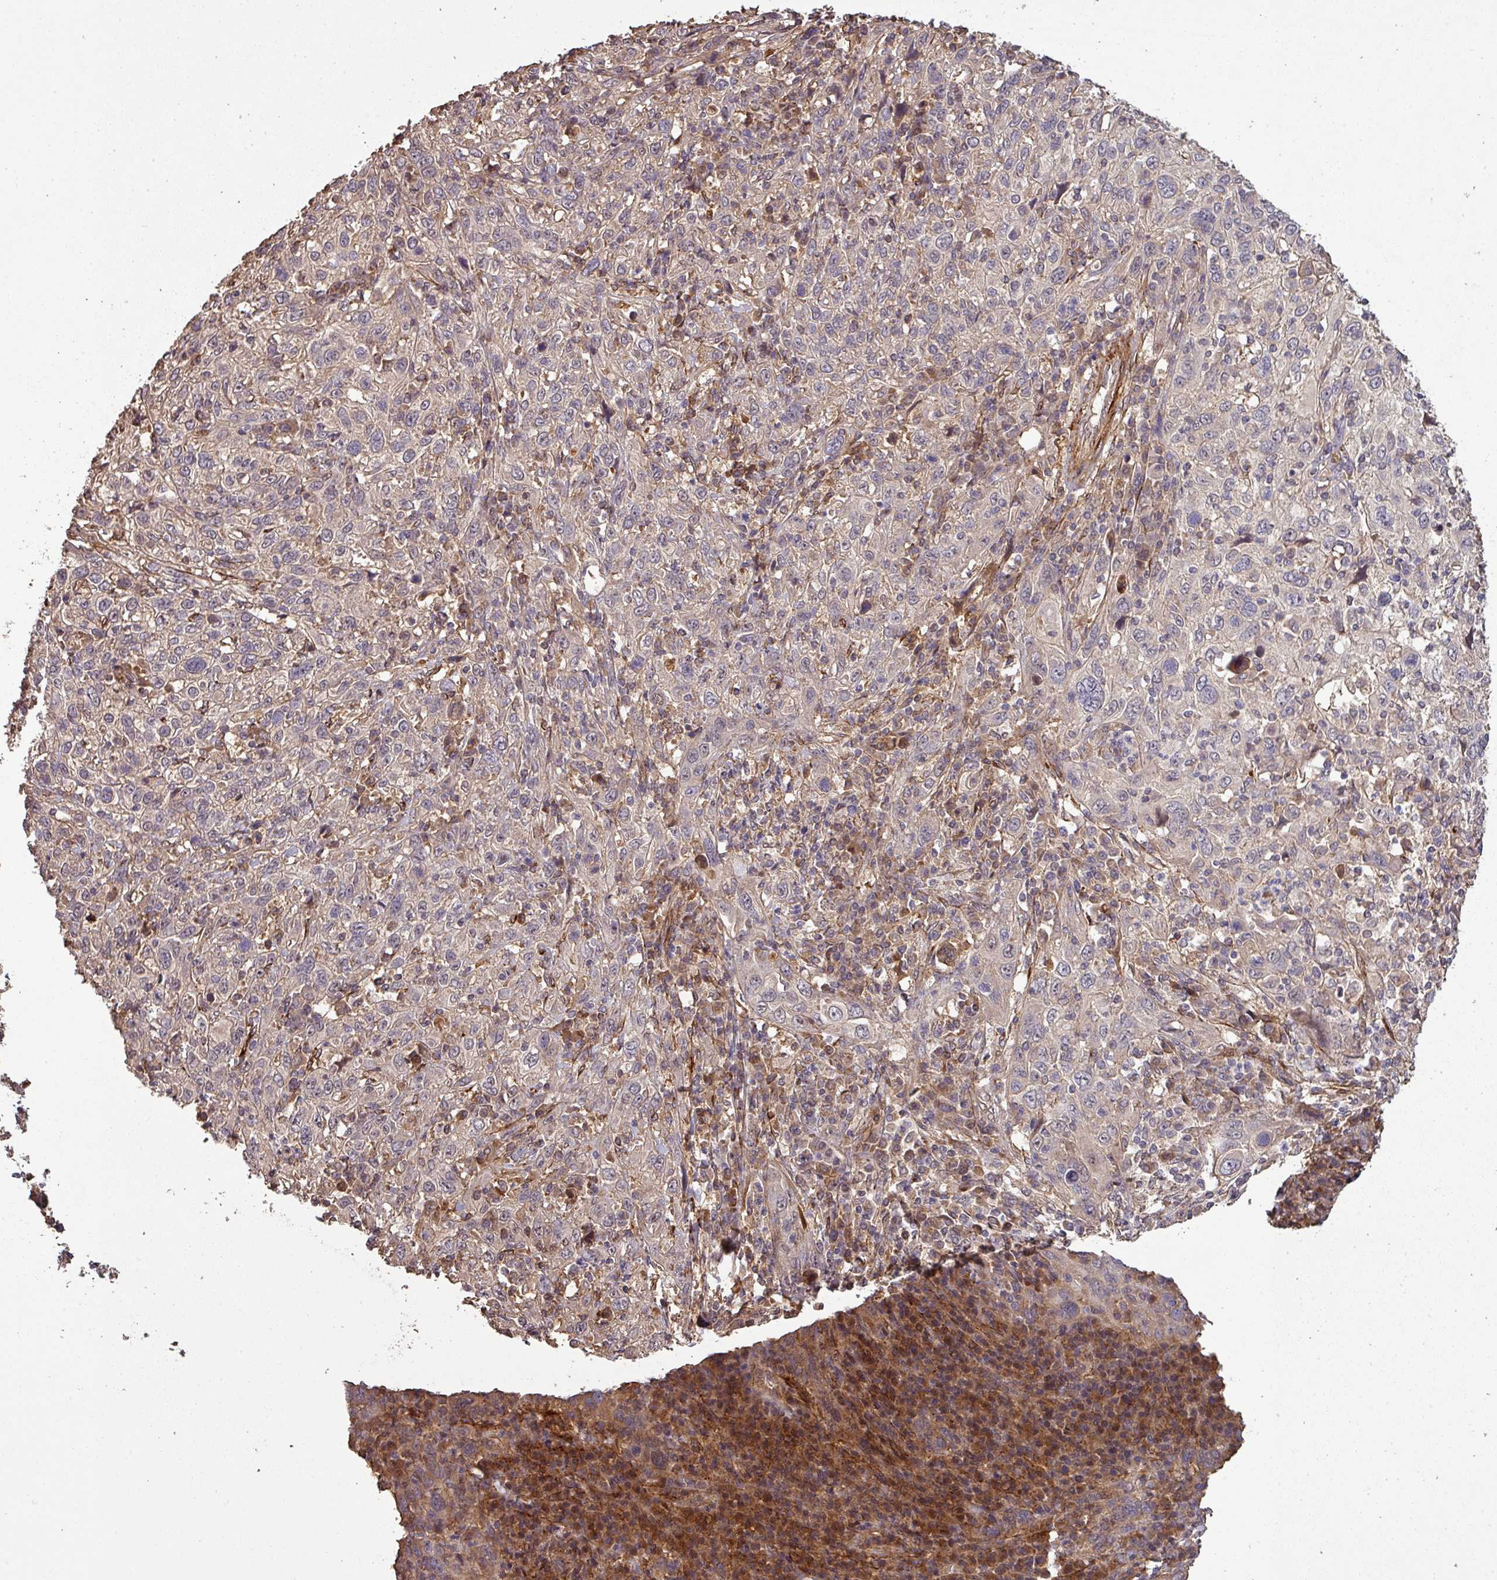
{"staining": {"intensity": "negative", "quantity": "none", "location": "none"}, "tissue": "cervical cancer", "cell_type": "Tumor cells", "image_type": "cancer", "snomed": [{"axis": "morphology", "description": "Squamous cell carcinoma, NOS"}, {"axis": "topography", "description": "Cervix"}], "caption": "This histopathology image is of cervical cancer (squamous cell carcinoma) stained with immunohistochemistry (IHC) to label a protein in brown with the nuclei are counter-stained blue. There is no staining in tumor cells.", "gene": "ISLR", "patient": {"sex": "female", "age": 46}}